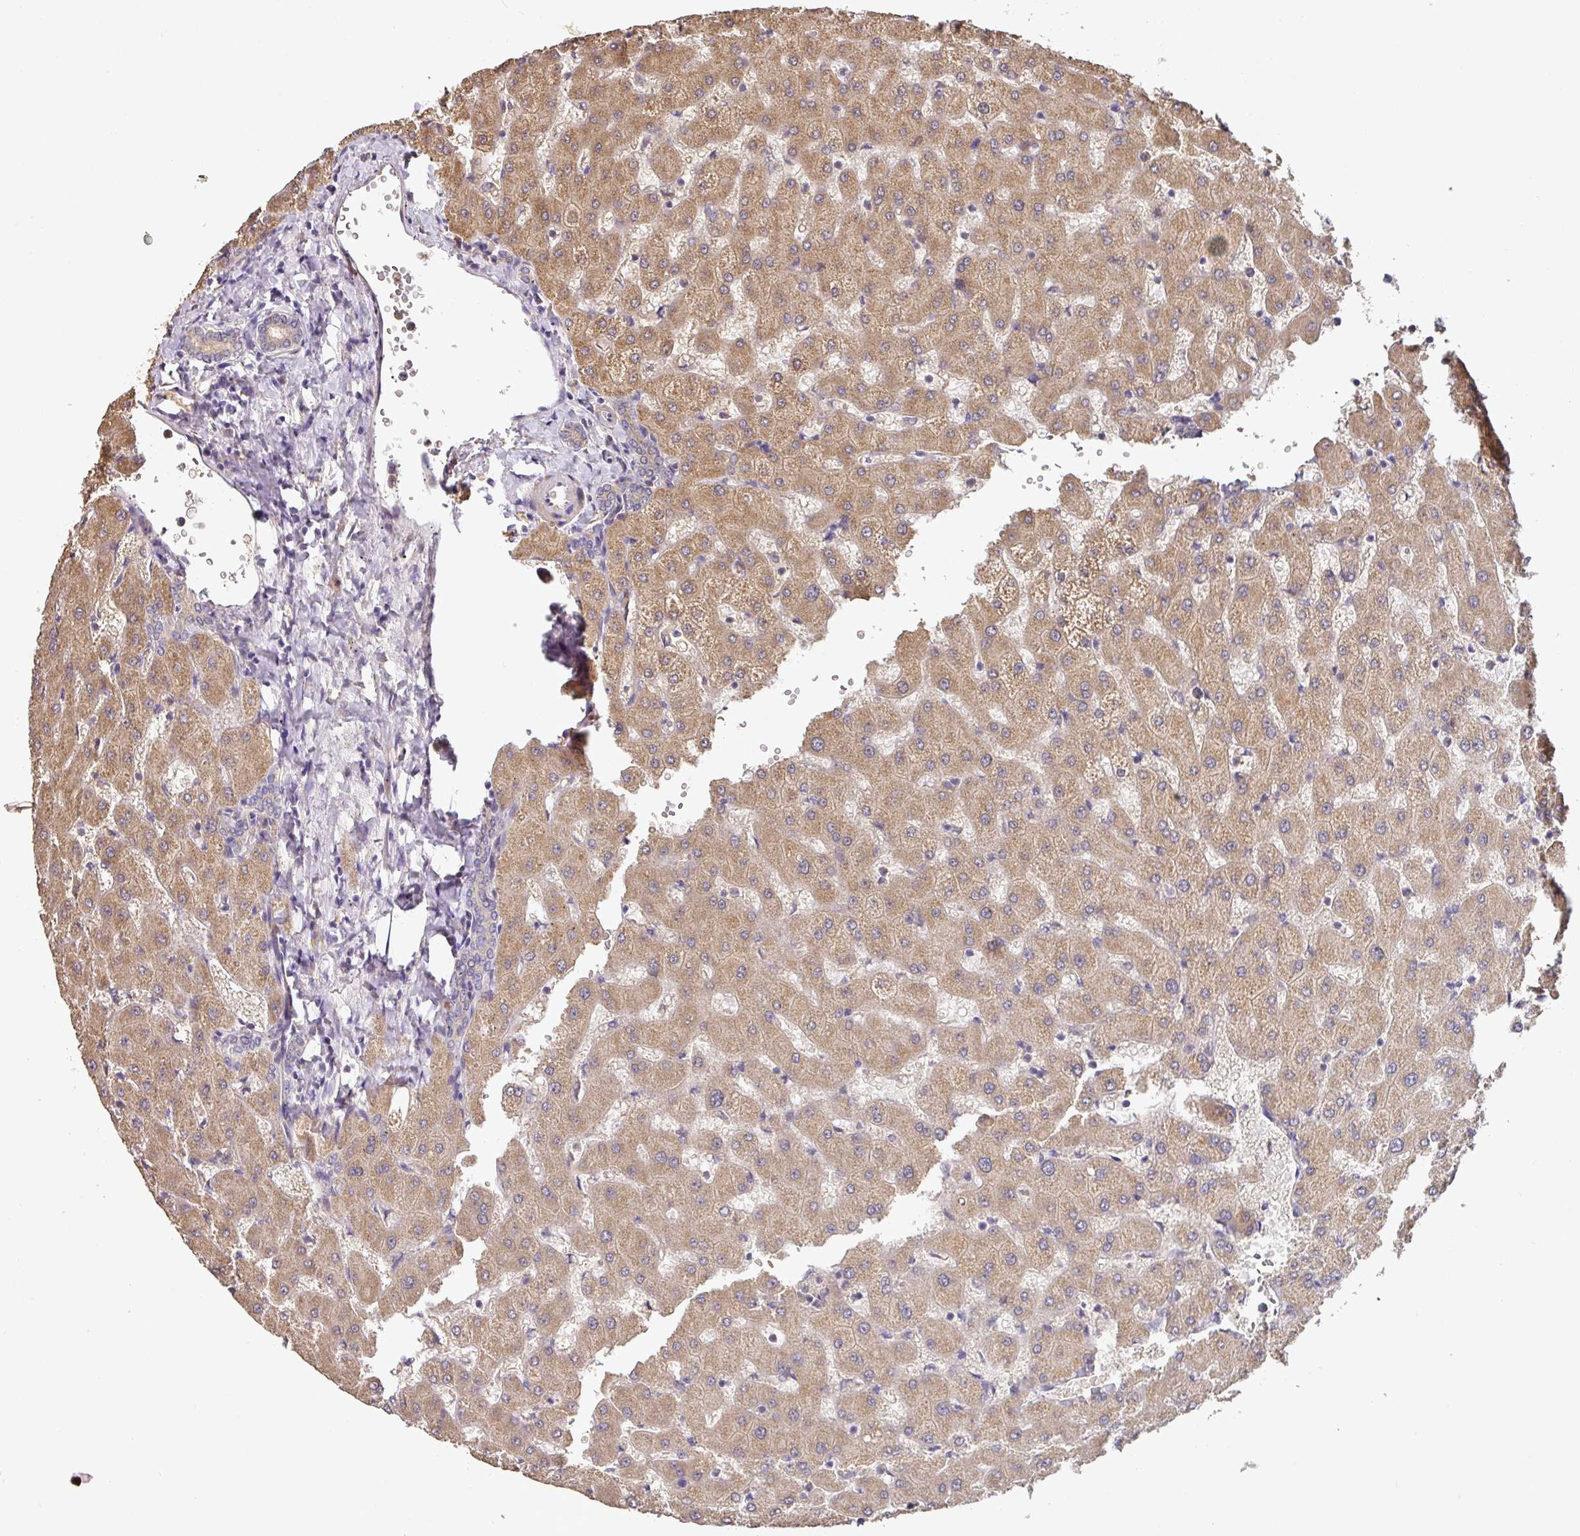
{"staining": {"intensity": "weak", "quantity": "25%-75%", "location": "cytoplasmic/membranous"}, "tissue": "liver", "cell_type": "Cholangiocytes", "image_type": "normal", "snomed": [{"axis": "morphology", "description": "Normal tissue, NOS"}, {"axis": "topography", "description": "Liver"}], "caption": "A micrograph of human liver stained for a protein demonstrates weak cytoplasmic/membranous brown staining in cholangiocytes. The staining is performed using DAB (3,3'-diaminobenzidine) brown chromogen to label protein expression. The nuclei are counter-stained blue using hematoxylin.", "gene": "ACVR2B", "patient": {"sex": "female", "age": 63}}